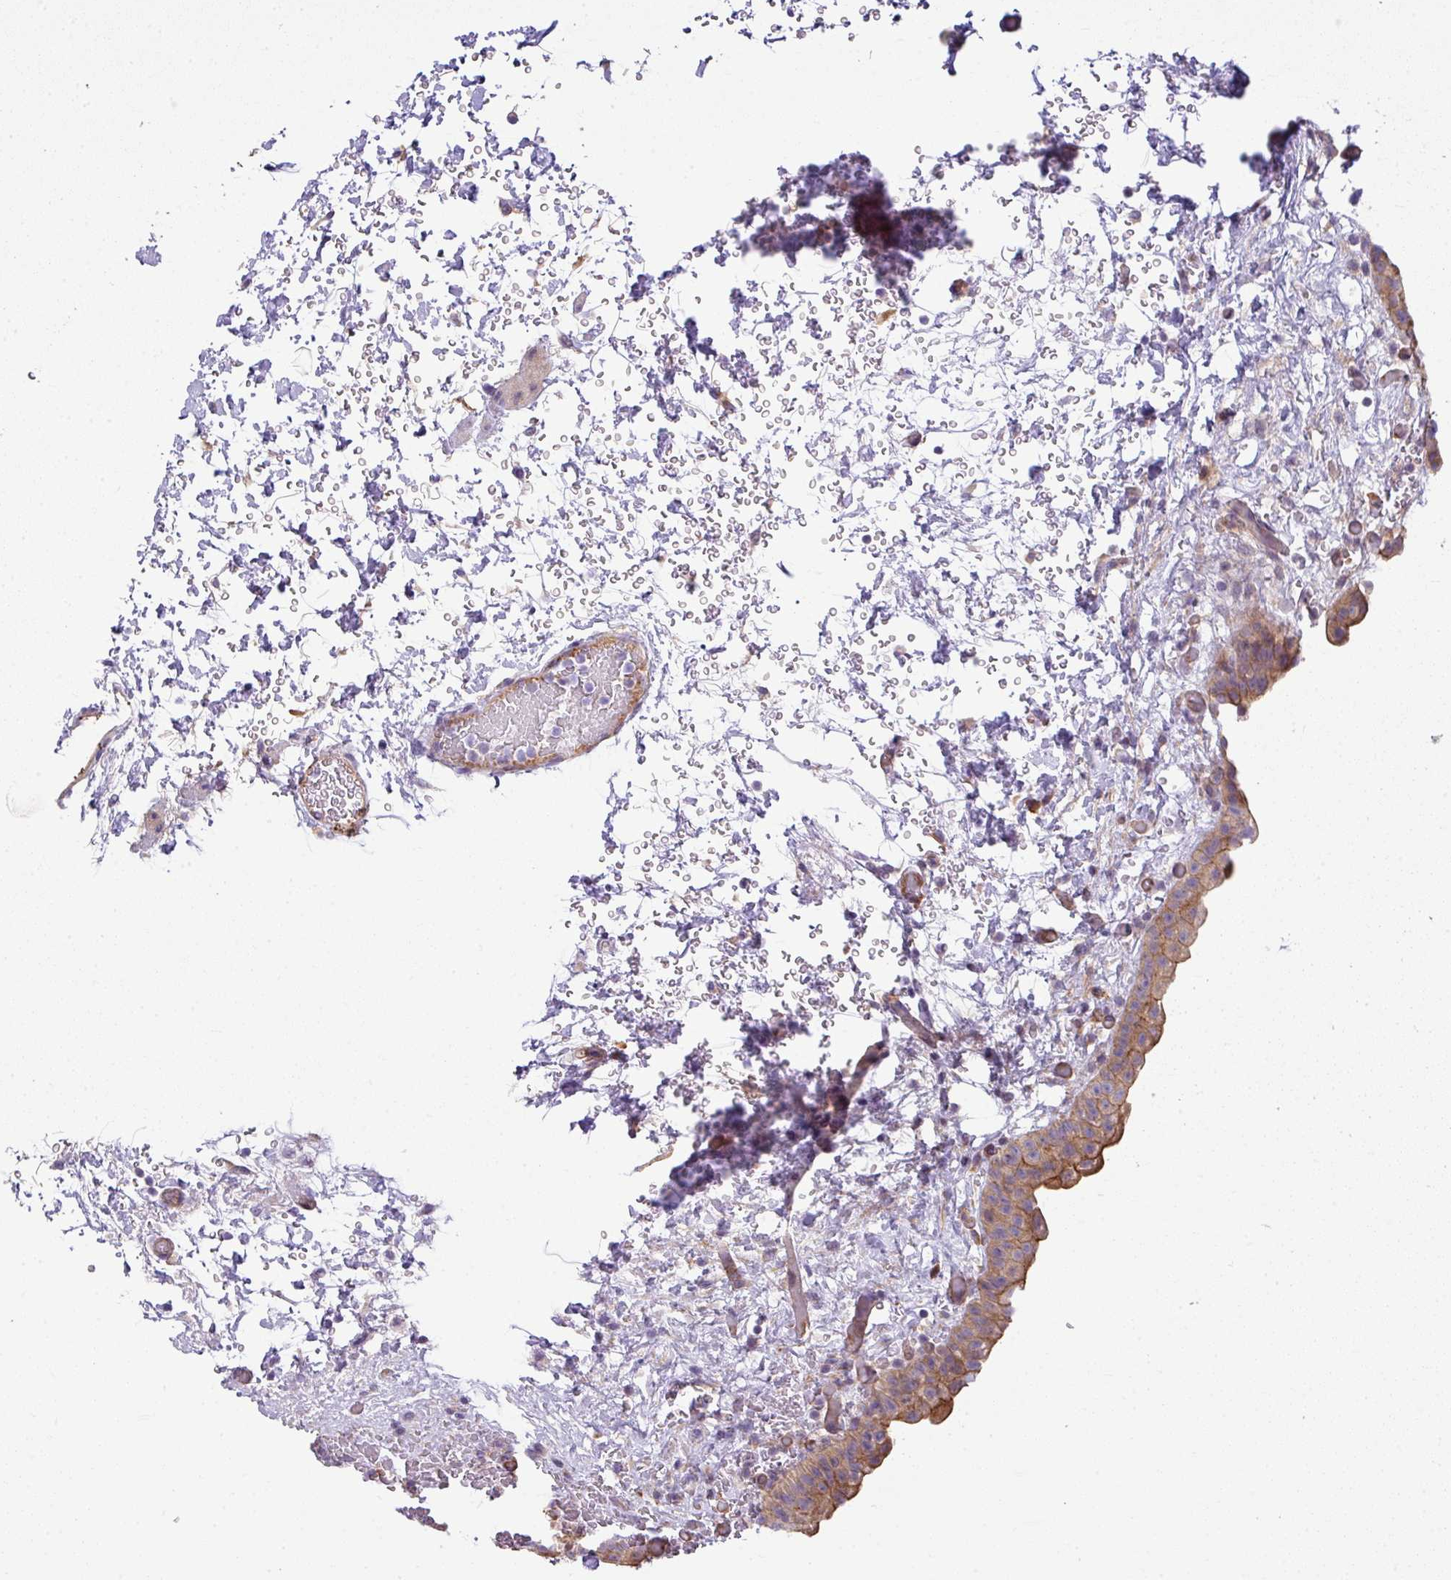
{"staining": {"intensity": "moderate", "quantity": "25%-75%", "location": "cytoplasmic/membranous"}, "tissue": "urinary bladder", "cell_type": "Urothelial cells", "image_type": "normal", "snomed": [{"axis": "morphology", "description": "Normal tissue, NOS"}, {"axis": "topography", "description": "Urinary bladder"}], "caption": "Urinary bladder stained with a brown dye demonstrates moderate cytoplasmic/membranous positive positivity in about 25%-75% of urothelial cells.", "gene": "PALS2", "patient": {"sex": "male", "age": 69}}